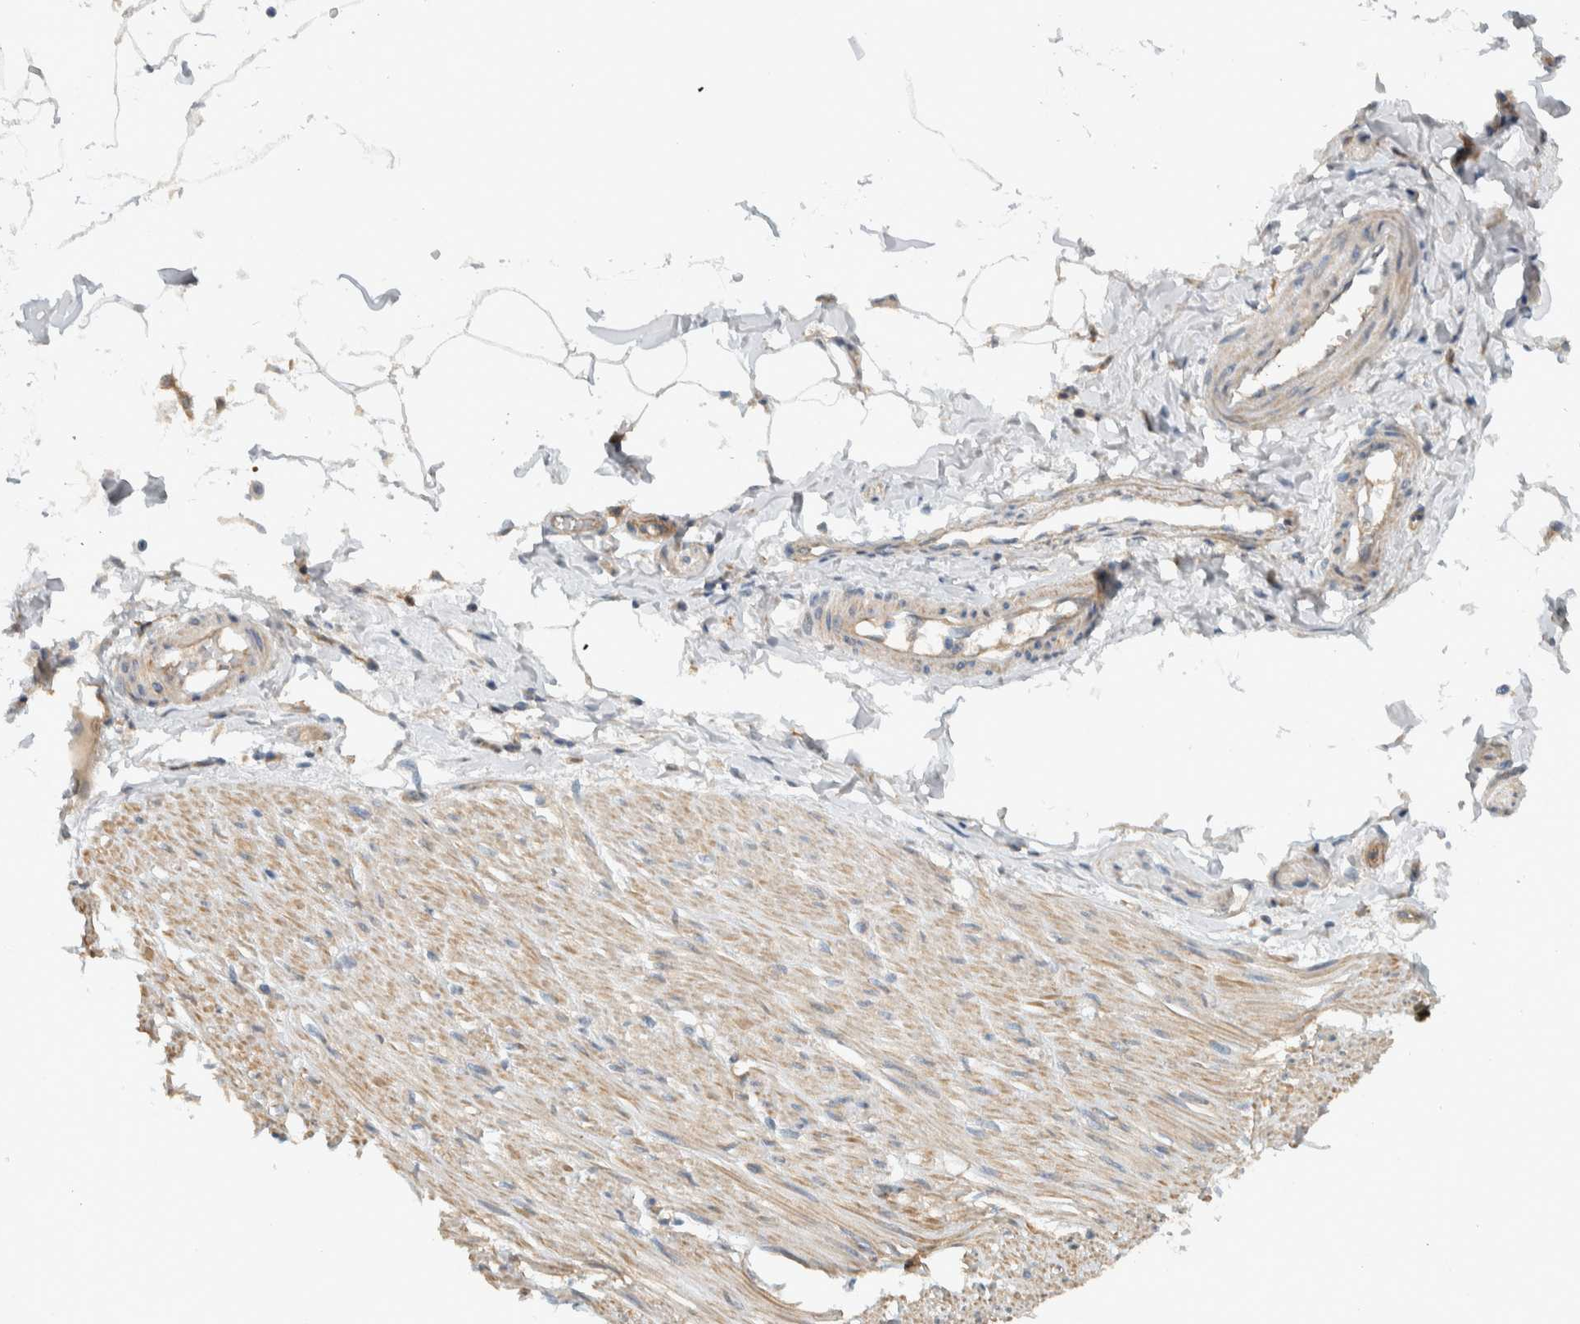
{"staining": {"intensity": "weak", "quantity": "25%-75%", "location": "cytoplasmic/membranous"}, "tissue": "adipose tissue", "cell_type": "Adipocytes", "image_type": "normal", "snomed": [{"axis": "morphology", "description": "Normal tissue, NOS"}, {"axis": "morphology", "description": "Adenocarcinoma, NOS"}, {"axis": "topography", "description": "Colon"}, {"axis": "topography", "description": "Peripheral nerve tissue"}], "caption": "Brown immunohistochemical staining in unremarkable adipose tissue displays weak cytoplasmic/membranous expression in approximately 25%-75% of adipocytes. The staining was performed using DAB (3,3'-diaminobenzidine), with brown indicating positive protein expression. Nuclei are stained blue with hematoxylin.", "gene": "MPRIP", "patient": {"sex": "male", "age": 14}}